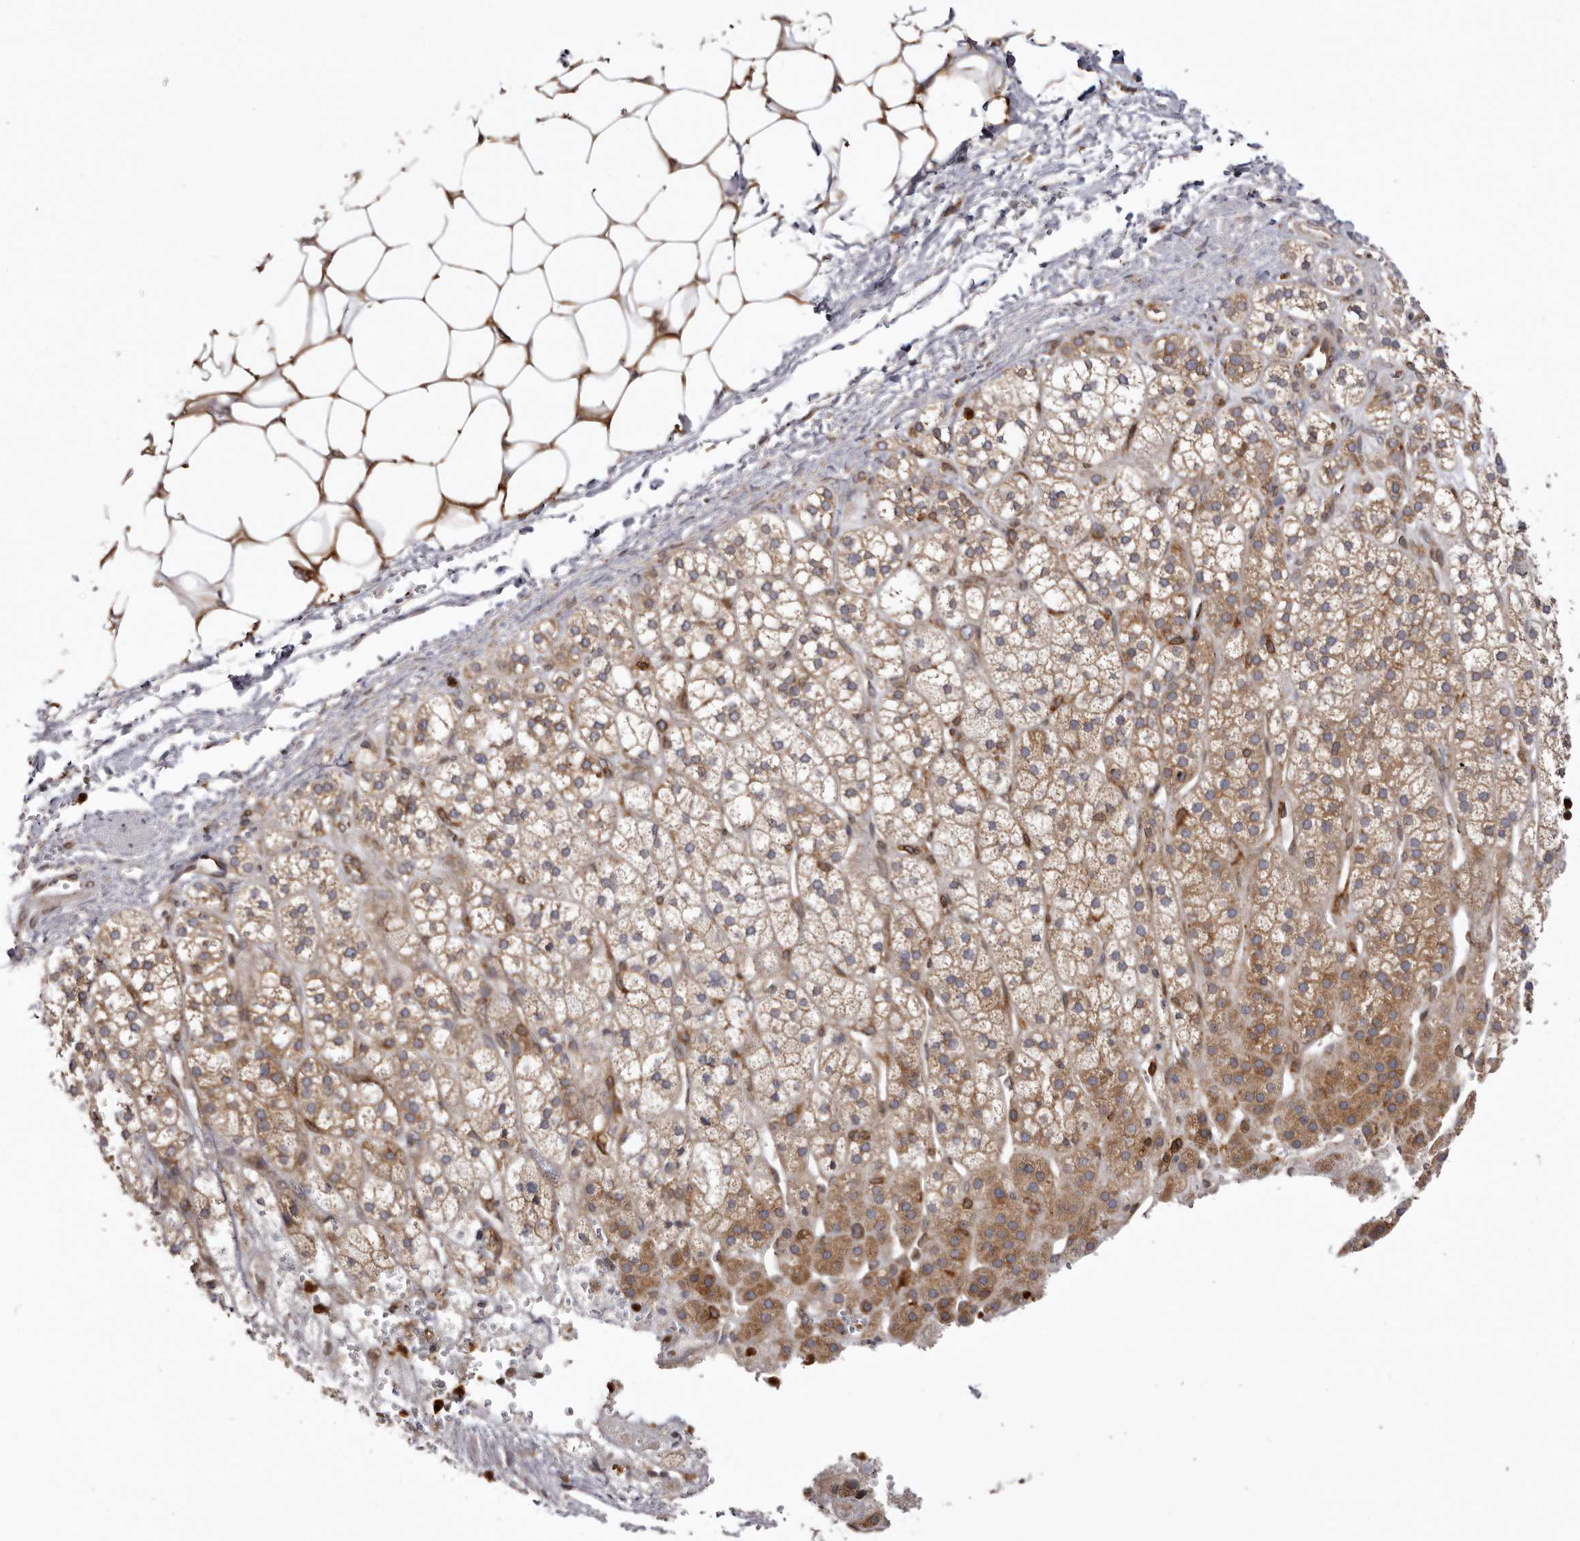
{"staining": {"intensity": "moderate", "quantity": ">75%", "location": "cytoplasmic/membranous"}, "tissue": "adrenal gland", "cell_type": "Glandular cells", "image_type": "normal", "snomed": [{"axis": "morphology", "description": "Normal tissue, NOS"}, {"axis": "topography", "description": "Adrenal gland"}], "caption": "An image showing moderate cytoplasmic/membranous expression in approximately >75% of glandular cells in benign adrenal gland, as visualized by brown immunohistochemical staining.", "gene": "C4orf3", "patient": {"sex": "male", "age": 56}}